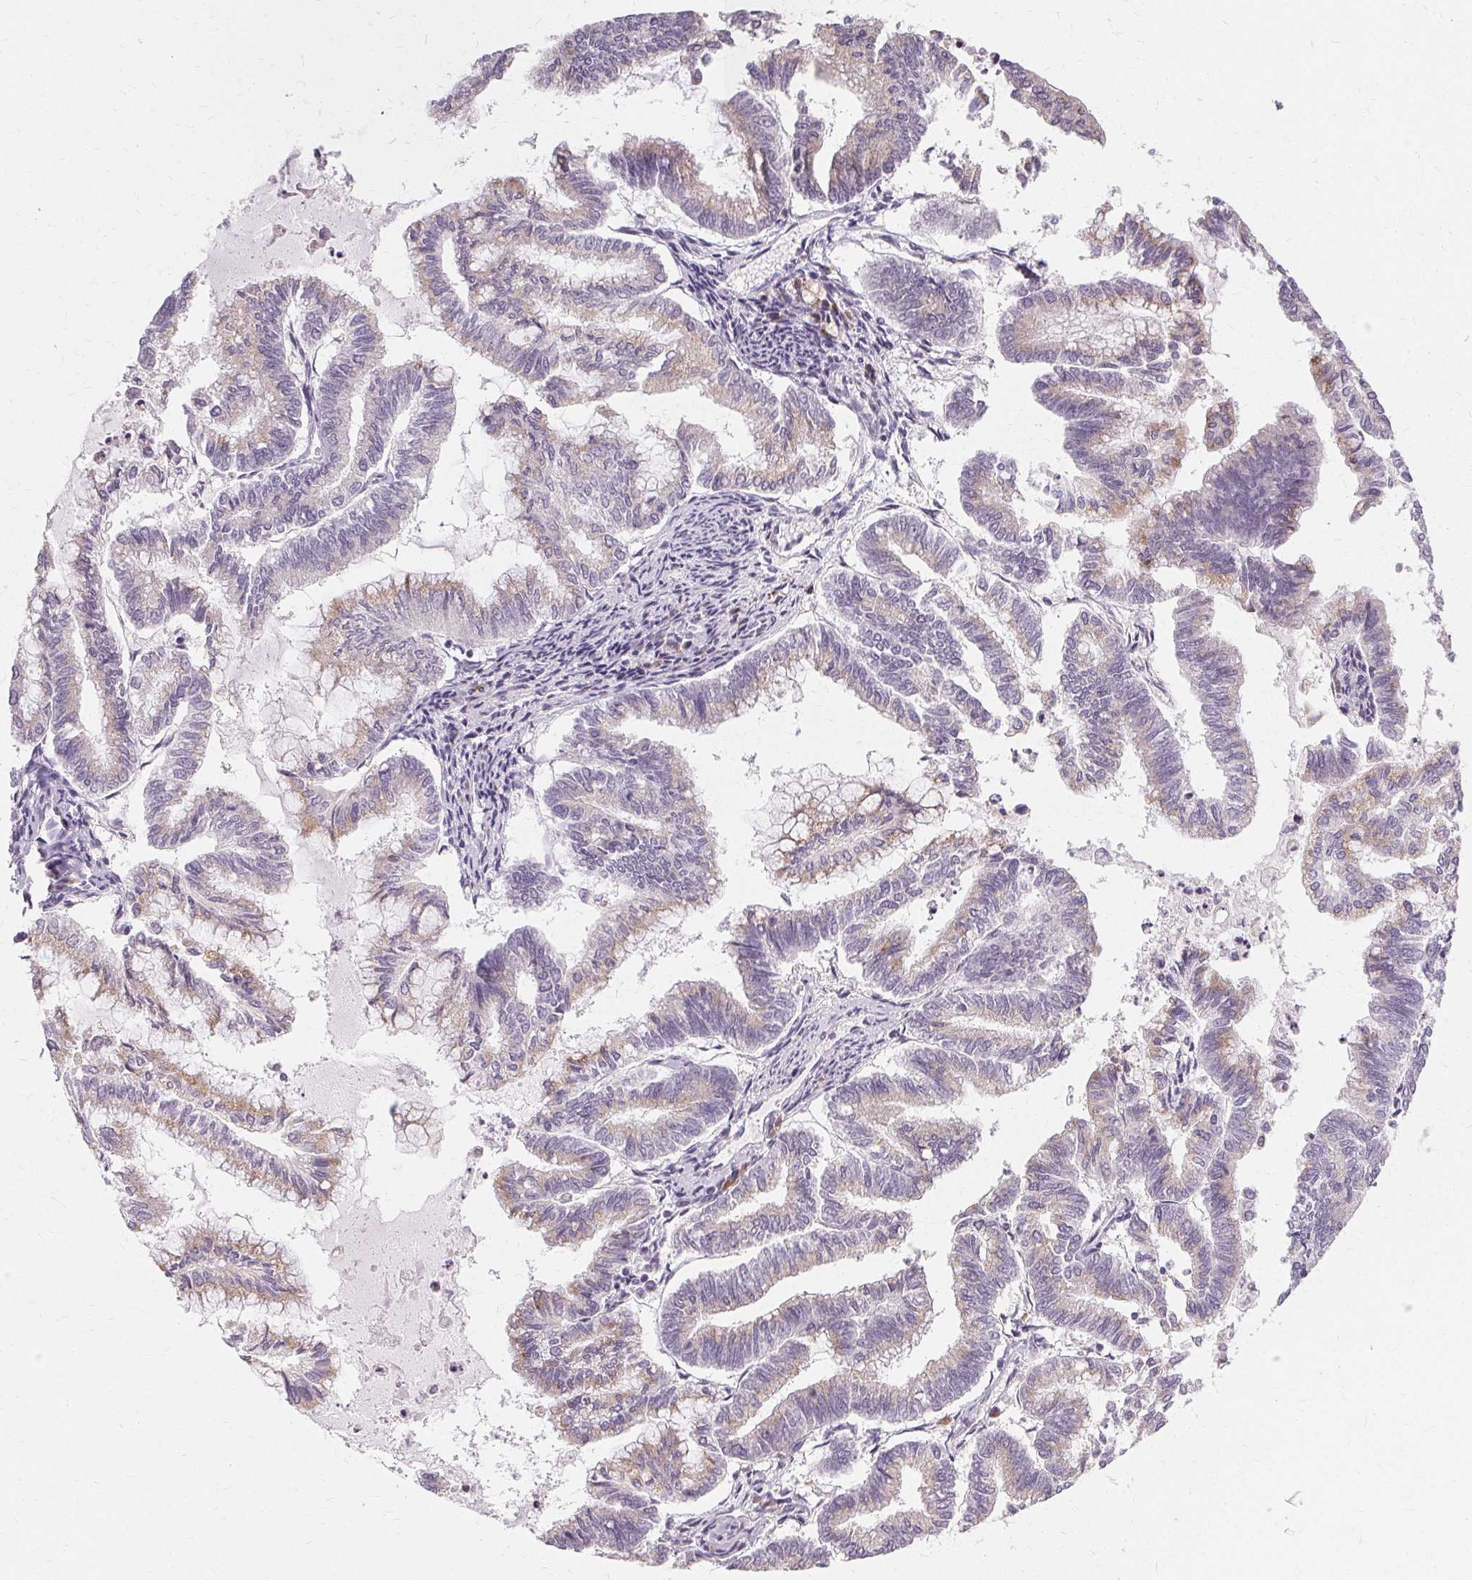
{"staining": {"intensity": "weak", "quantity": "25%-75%", "location": "cytoplasmic/membranous"}, "tissue": "endometrial cancer", "cell_type": "Tumor cells", "image_type": "cancer", "snomed": [{"axis": "morphology", "description": "Adenocarcinoma, NOS"}, {"axis": "topography", "description": "Endometrium"}], "caption": "IHC photomicrograph of human adenocarcinoma (endometrial) stained for a protein (brown), which reveals low levels of weak cytoplasmic/membranous expression in approximately 25%-75% of tumor cells.", "gene": "FCRL3", "patient": {"sex": "female", "age": 79}}